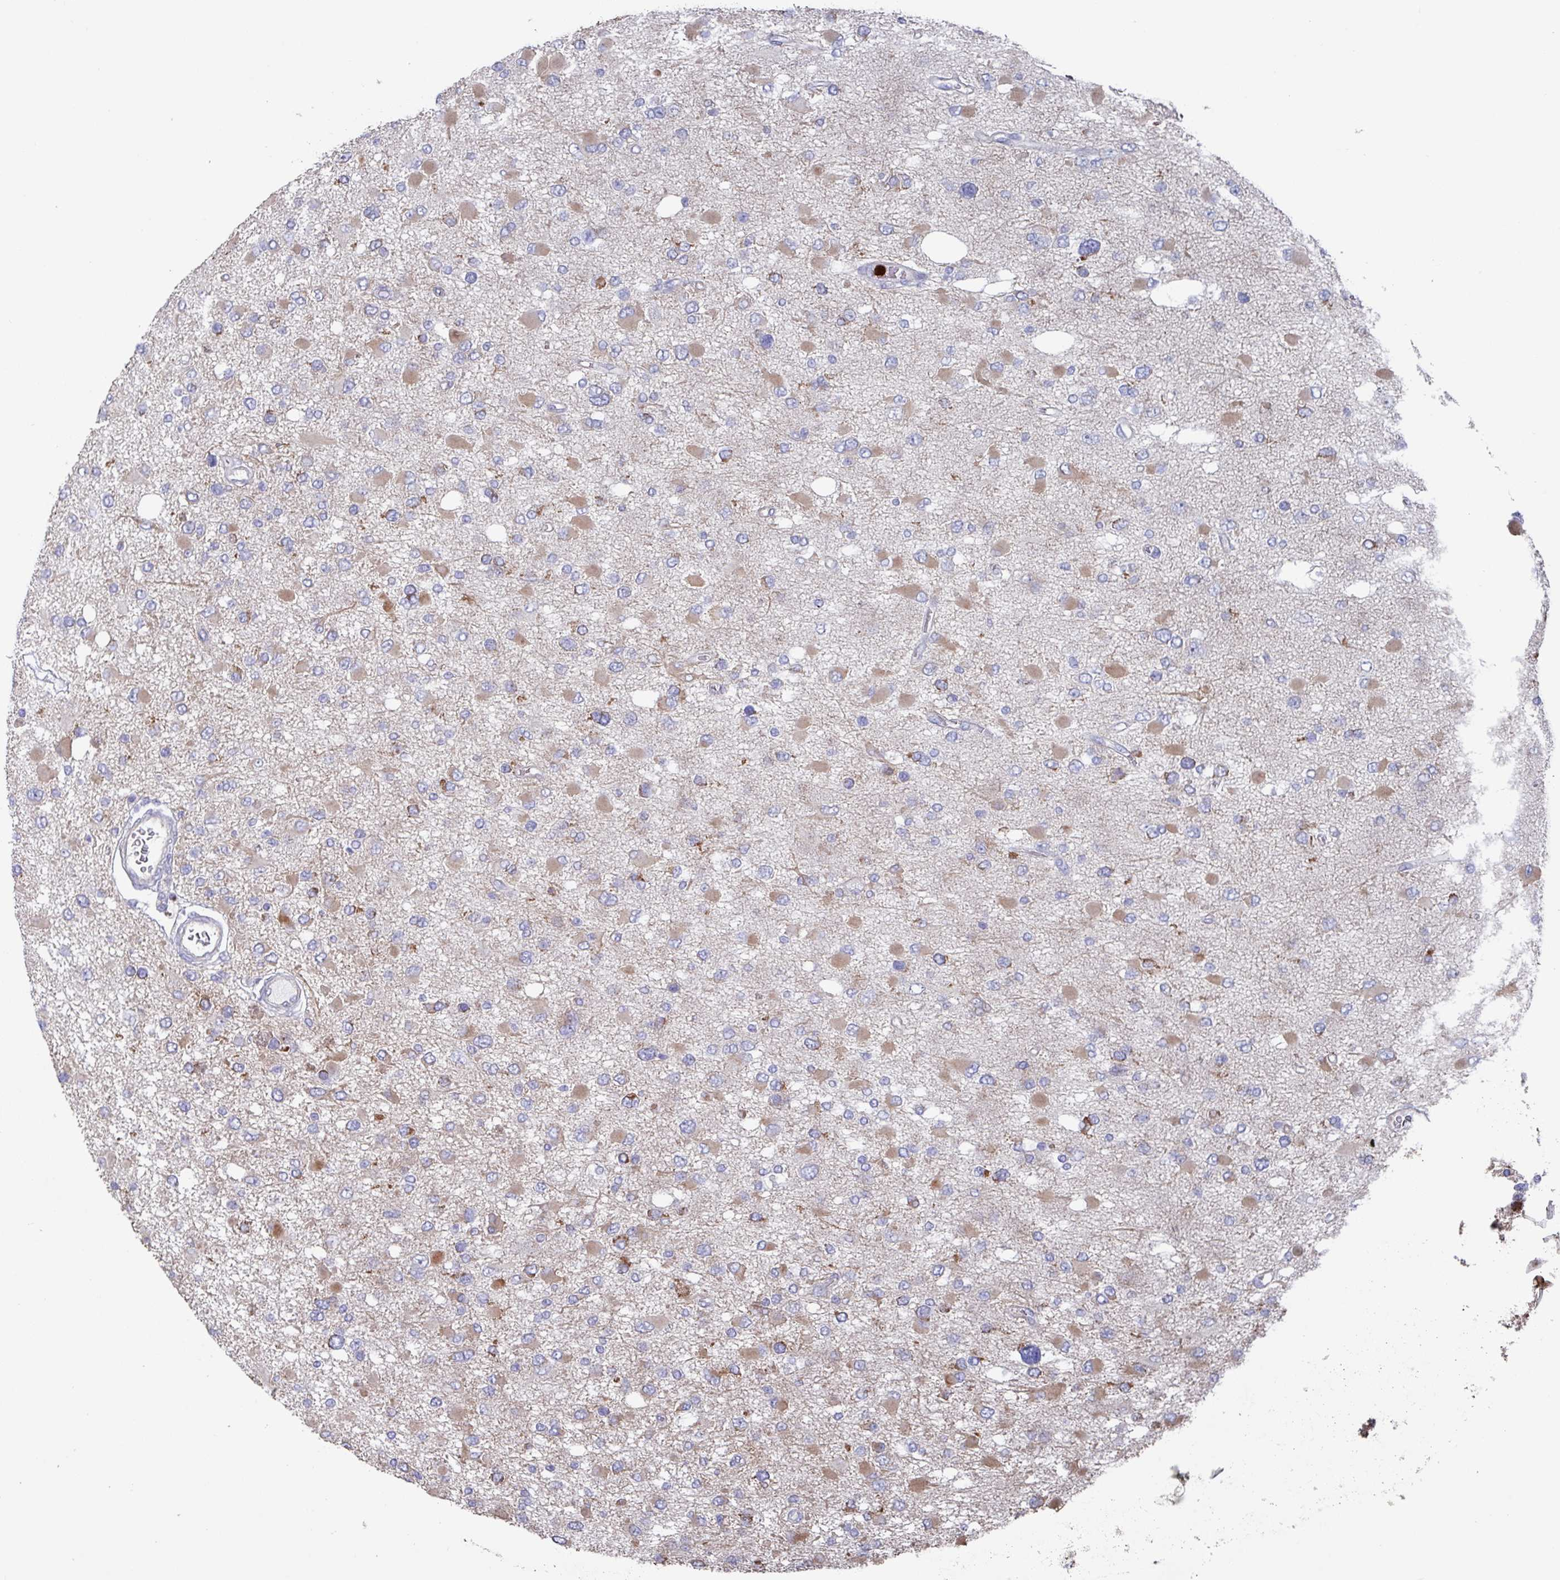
{"staining": {"intensity": "weak", "quantity": ">75%", "location": "cytoplasmic/membranous"}, "tissue": "glioma", "cell_type": "Tumor cells", "image_type": "cancer", "snomed": [{"axis": "morphology", "description": "Glioma, malignant, High grade"}, {"axis": "topography", "description": "Brain"}], "caption": "The histopathology image reveals a brown stain indicating the presence of a protein in the cytoplasmic/membranous of tumor cells in glioma. The staining was performed using DAB, with brown indicating positive protein expression. Nuclei are stained blue with hematoxylin.", "gene": "UQCC2", "patient": {"sex": "male", "age": 53}}